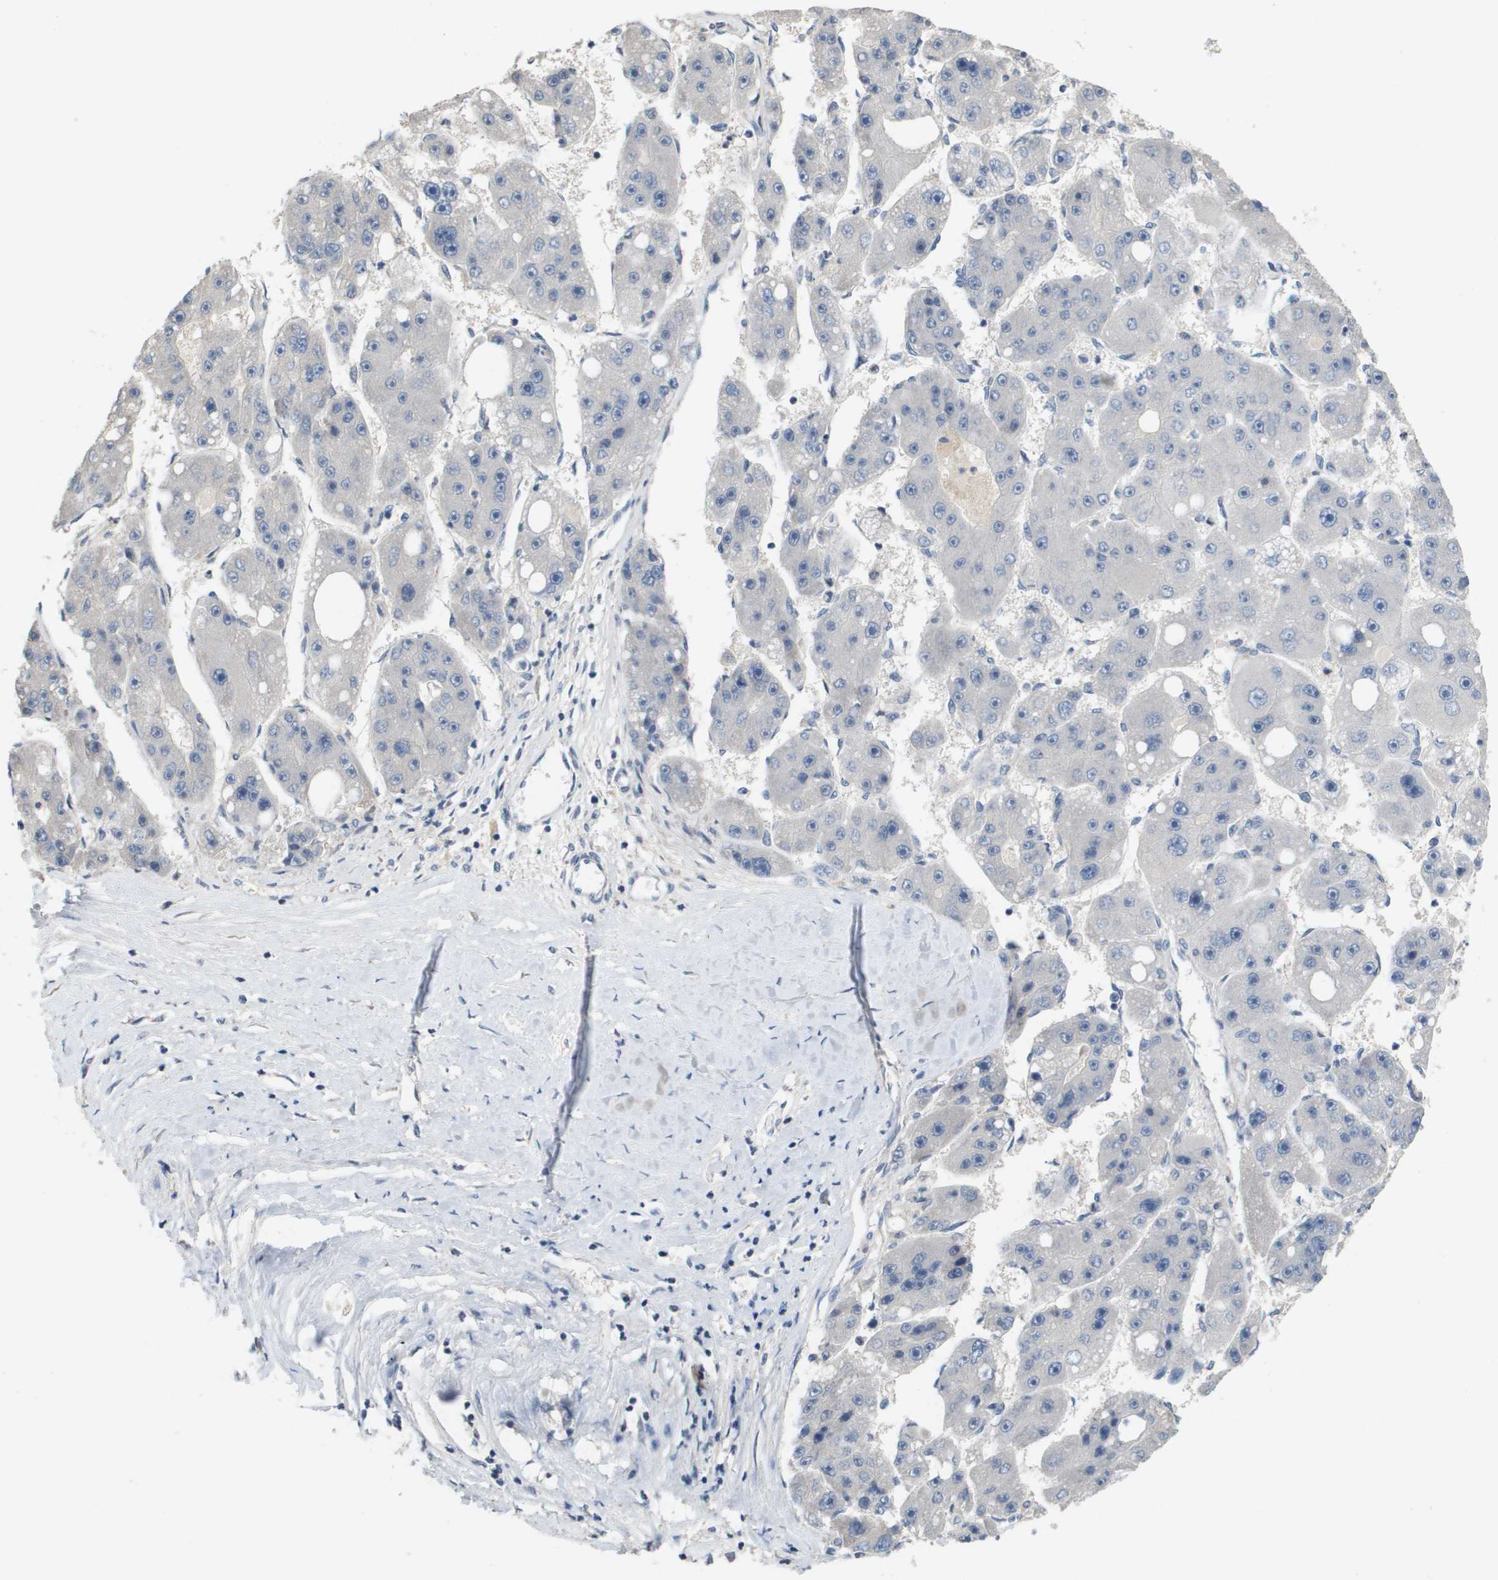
{"staining": {"intensity": "negative", "quantity": "none", "location": "none"}, "tissue": "liver cancer", "cell_type": "Tumor cells", "image_type": "cancer", "snomed": [{"axis": "morphology", "description": "Carcinoma, Hepatocellular, NOS"}, {"axis": "topography", "description": "Liver"}], "caption": "An image of human liver hepatocellular carcinoma is negative for staining in tumor cells.", "gene": "CAPN11", "patient": {"sex": "female", "age": 61}}